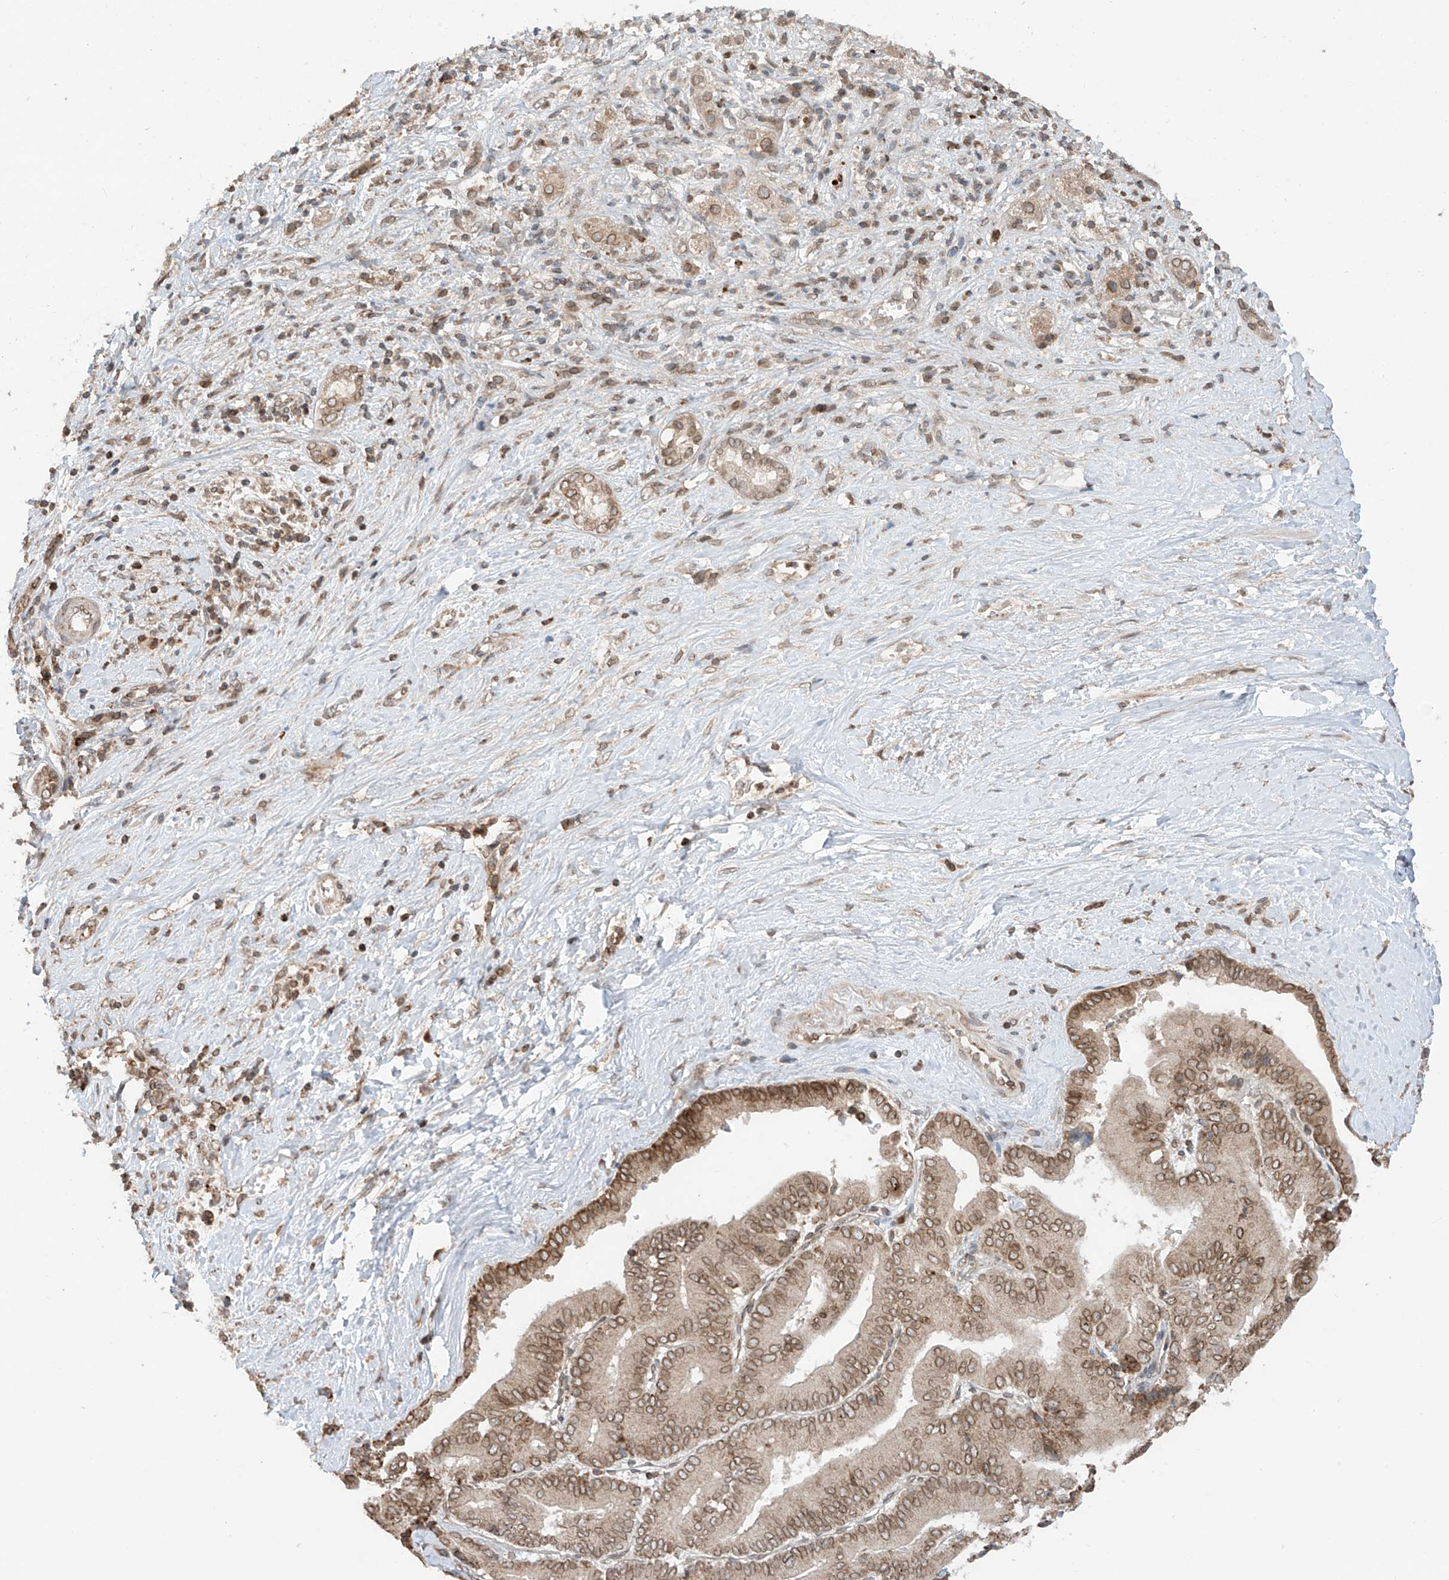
{"staining": {"intensity": "moderate", "quantity": ">75%", "location": "cytoplasmic/membranous,nuclear"}, "tissue": "liver cancer", "cell_type": "Tumor cells", "image_type": "cancer", "snomed": [{"axis": "morphology", "description": "Cholangiocarcinoma"}, {"axis": "topography", "description": "Liver"}], "caption": "An IHC photomicrograph of tumor tissue is shown. Protein staining in brown highlights moderate cytoplasmic/membranous and nuclear positivity in cholangiocarcinoma (liver) within tumor cells.", "gene": "AHCTF1", "patient": {"sex": "female", "age": 75}}